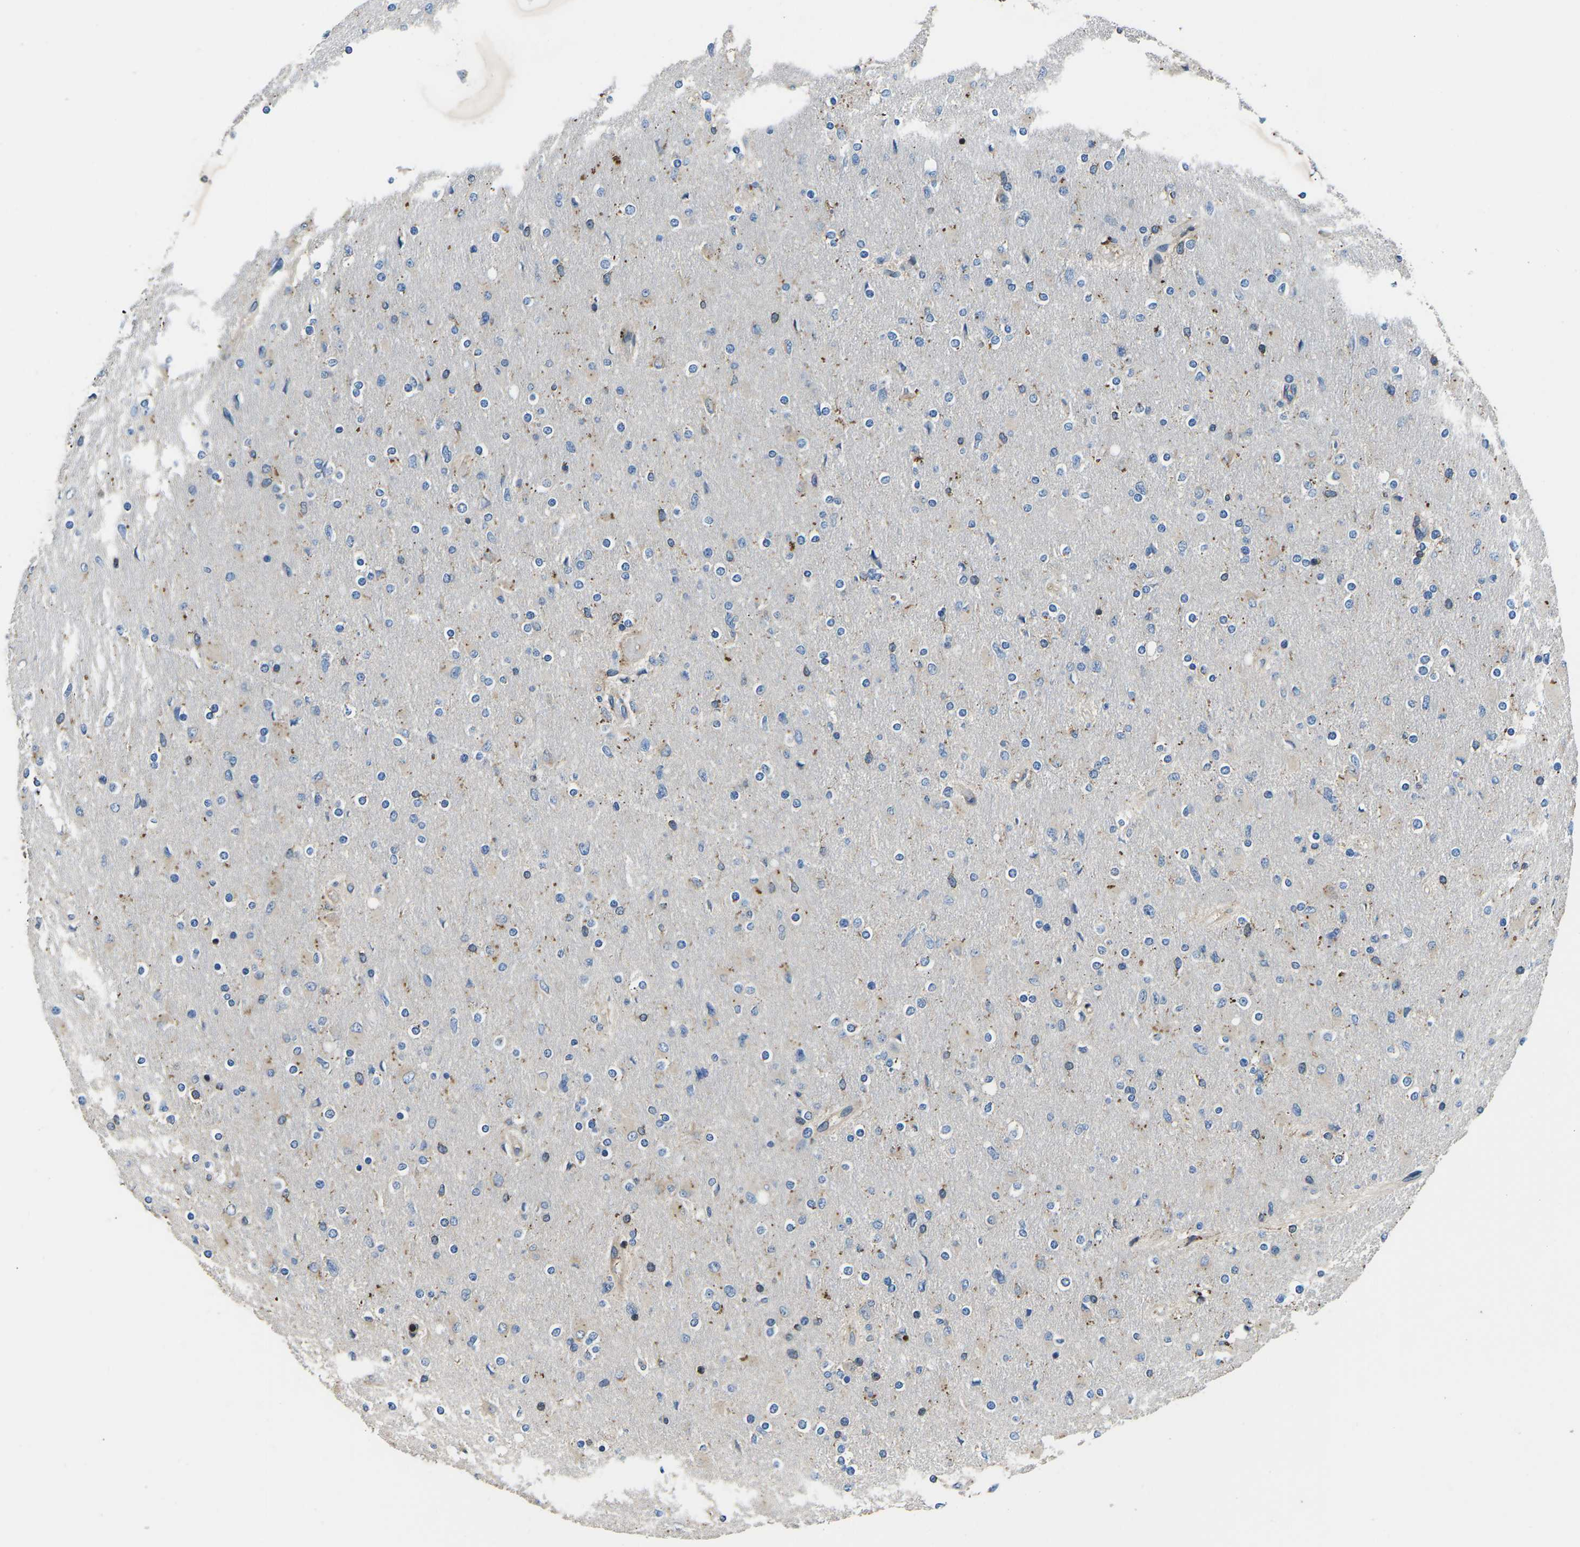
{"staining": {"intensity": "negative", "quantity": "none", "location": "none"}, "tissue": "glioma", "cell_type": "Tumor cells", "image_type": "cancer", "snomed": [{"axis": "morphology", "description": "Glioma, malignant, High grade"}, {"axis": "topography", "description": "Cerebral cortex"}], "caption": "Malignant high-grade glioma was stained to show a protein in brown. There is no significant expression in tumor cells.", "gene": "KCNJ15", "patient": {"sex": "female", "age": 36}}